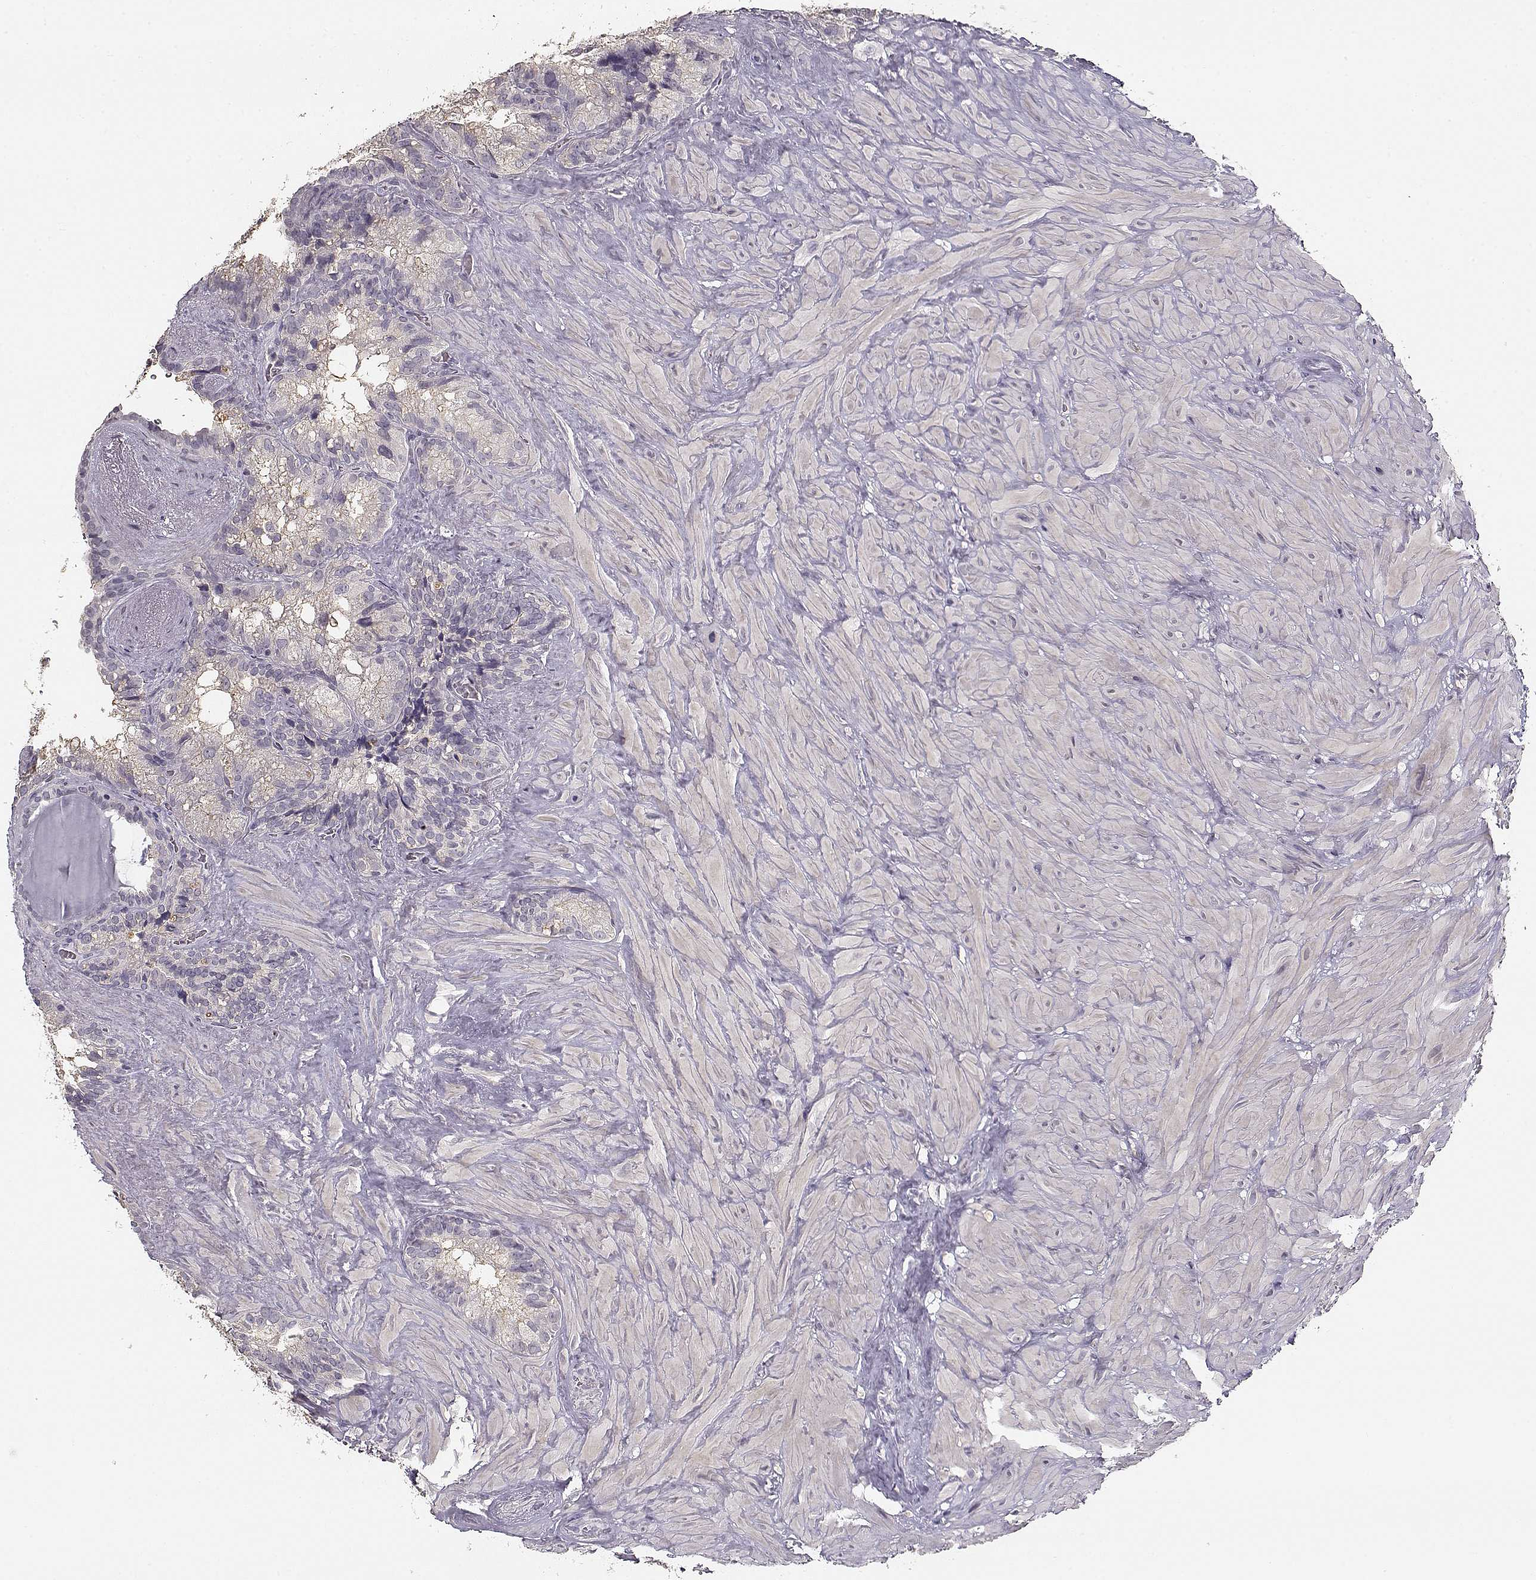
{"staining": {"intensity": "negative", "quantity": "none", "location": "none"}, "tissue": "seminal vesicle", "cell_type": "Glandular cells", "image_type": "normal", "snomed": [{"axis": "morphology", "description": "Normal tissue, NOS"}, {"axis": "topography", "description": "Seminal veicle"}], "caption": "An image of seminal vesicle stained for a protein demonstrates no brown staining in glandular cells. (Immunohistochemistry (ihc), brightfield microscopy, high magnification).", "gene": "UROC1", "patient": {"sex": "male", "age": 72}}